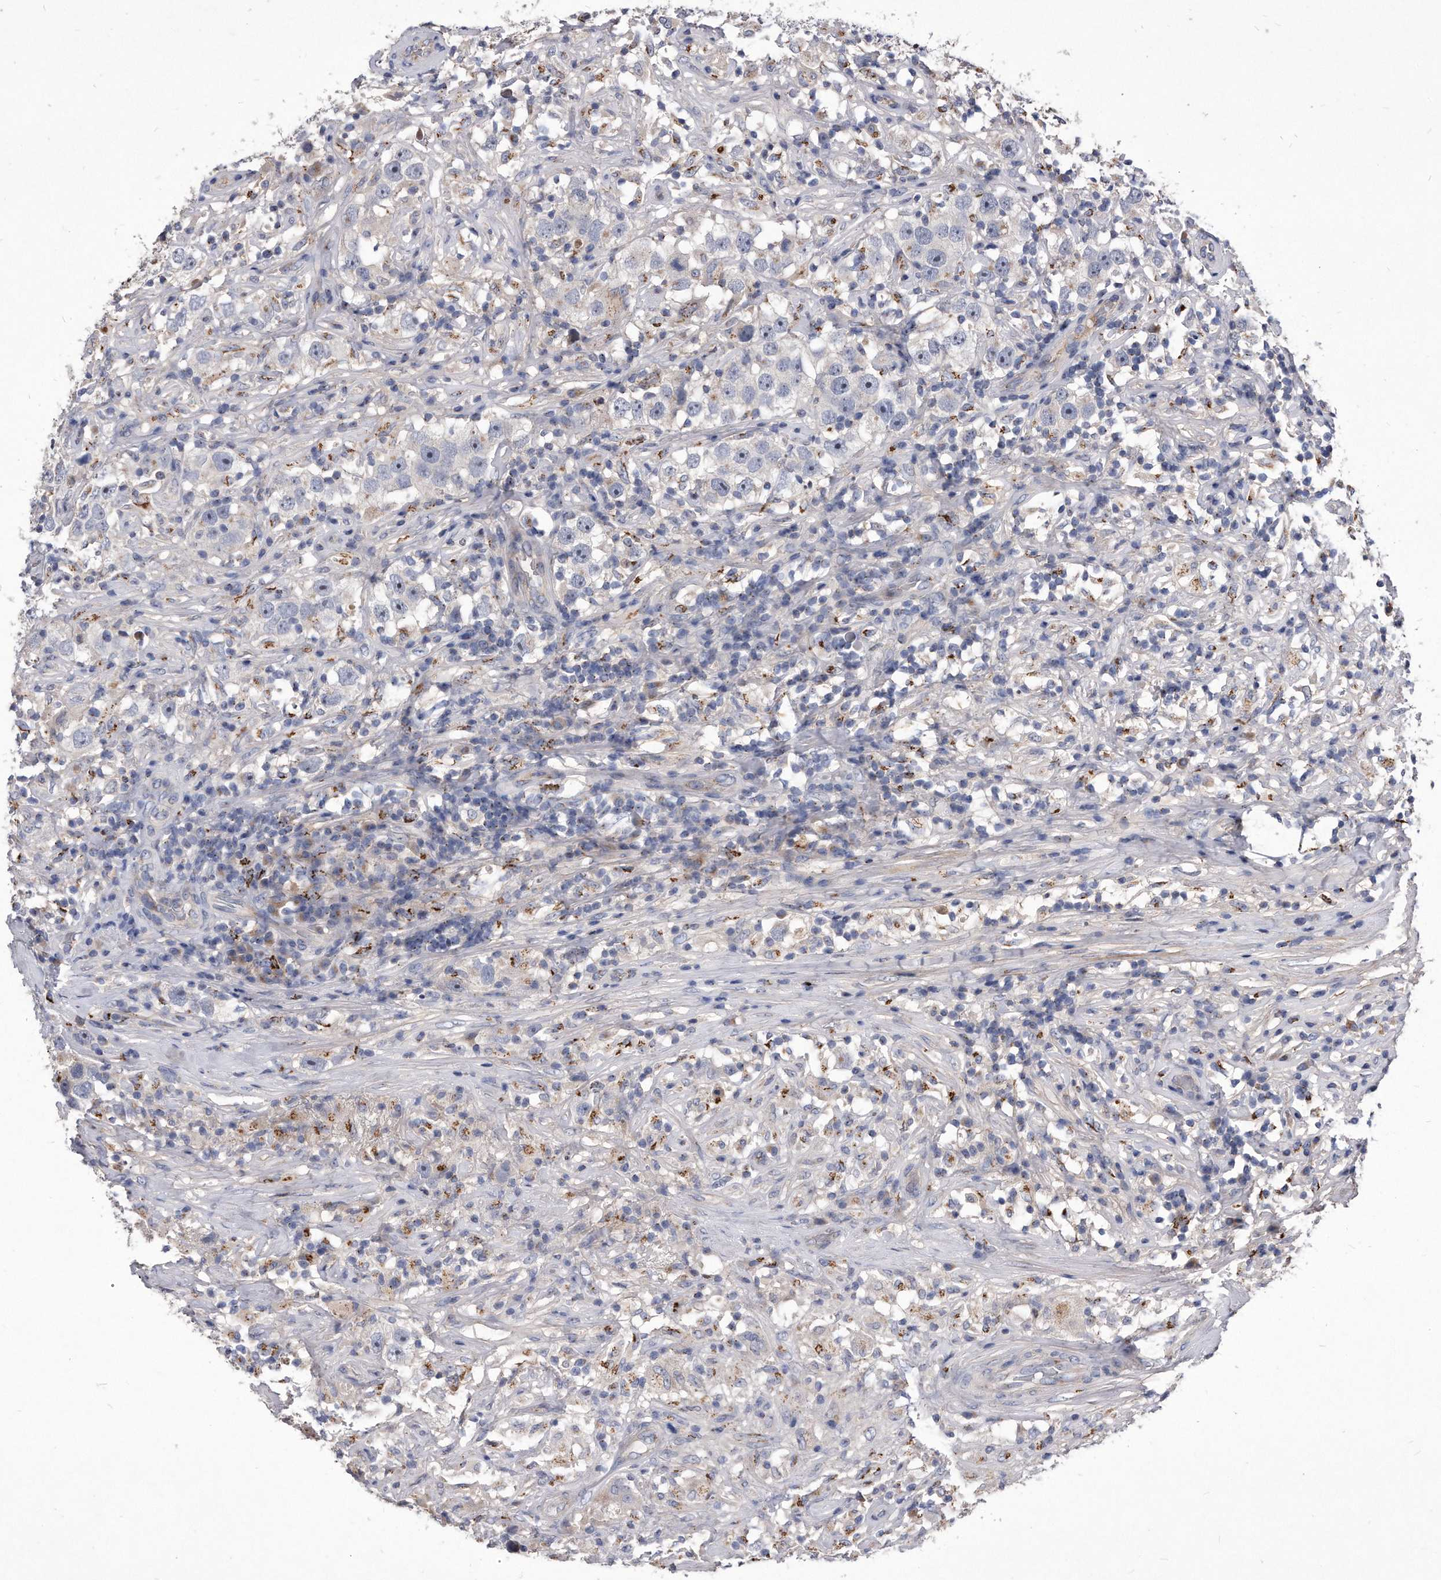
{"staining": {"intensity": "negative", "quantity": "none", "location": "none"}, "tissue": "testis cancer", "cell_type": "Tumor cells", "image_type": "cancer", "snomed": [{"axis": "morphology", "description": "Seminoma, NOS"}, {"axis": "topography", "description": "Testis"}], "caption": "Tumor cells show no significant expression in testis cancer (seminoma). (DAB immunohistochemistry (IHC) with hematoxylin counter stain).", "gene": "MGAT4A", "patient": {"sex": "male", "age": 49}}